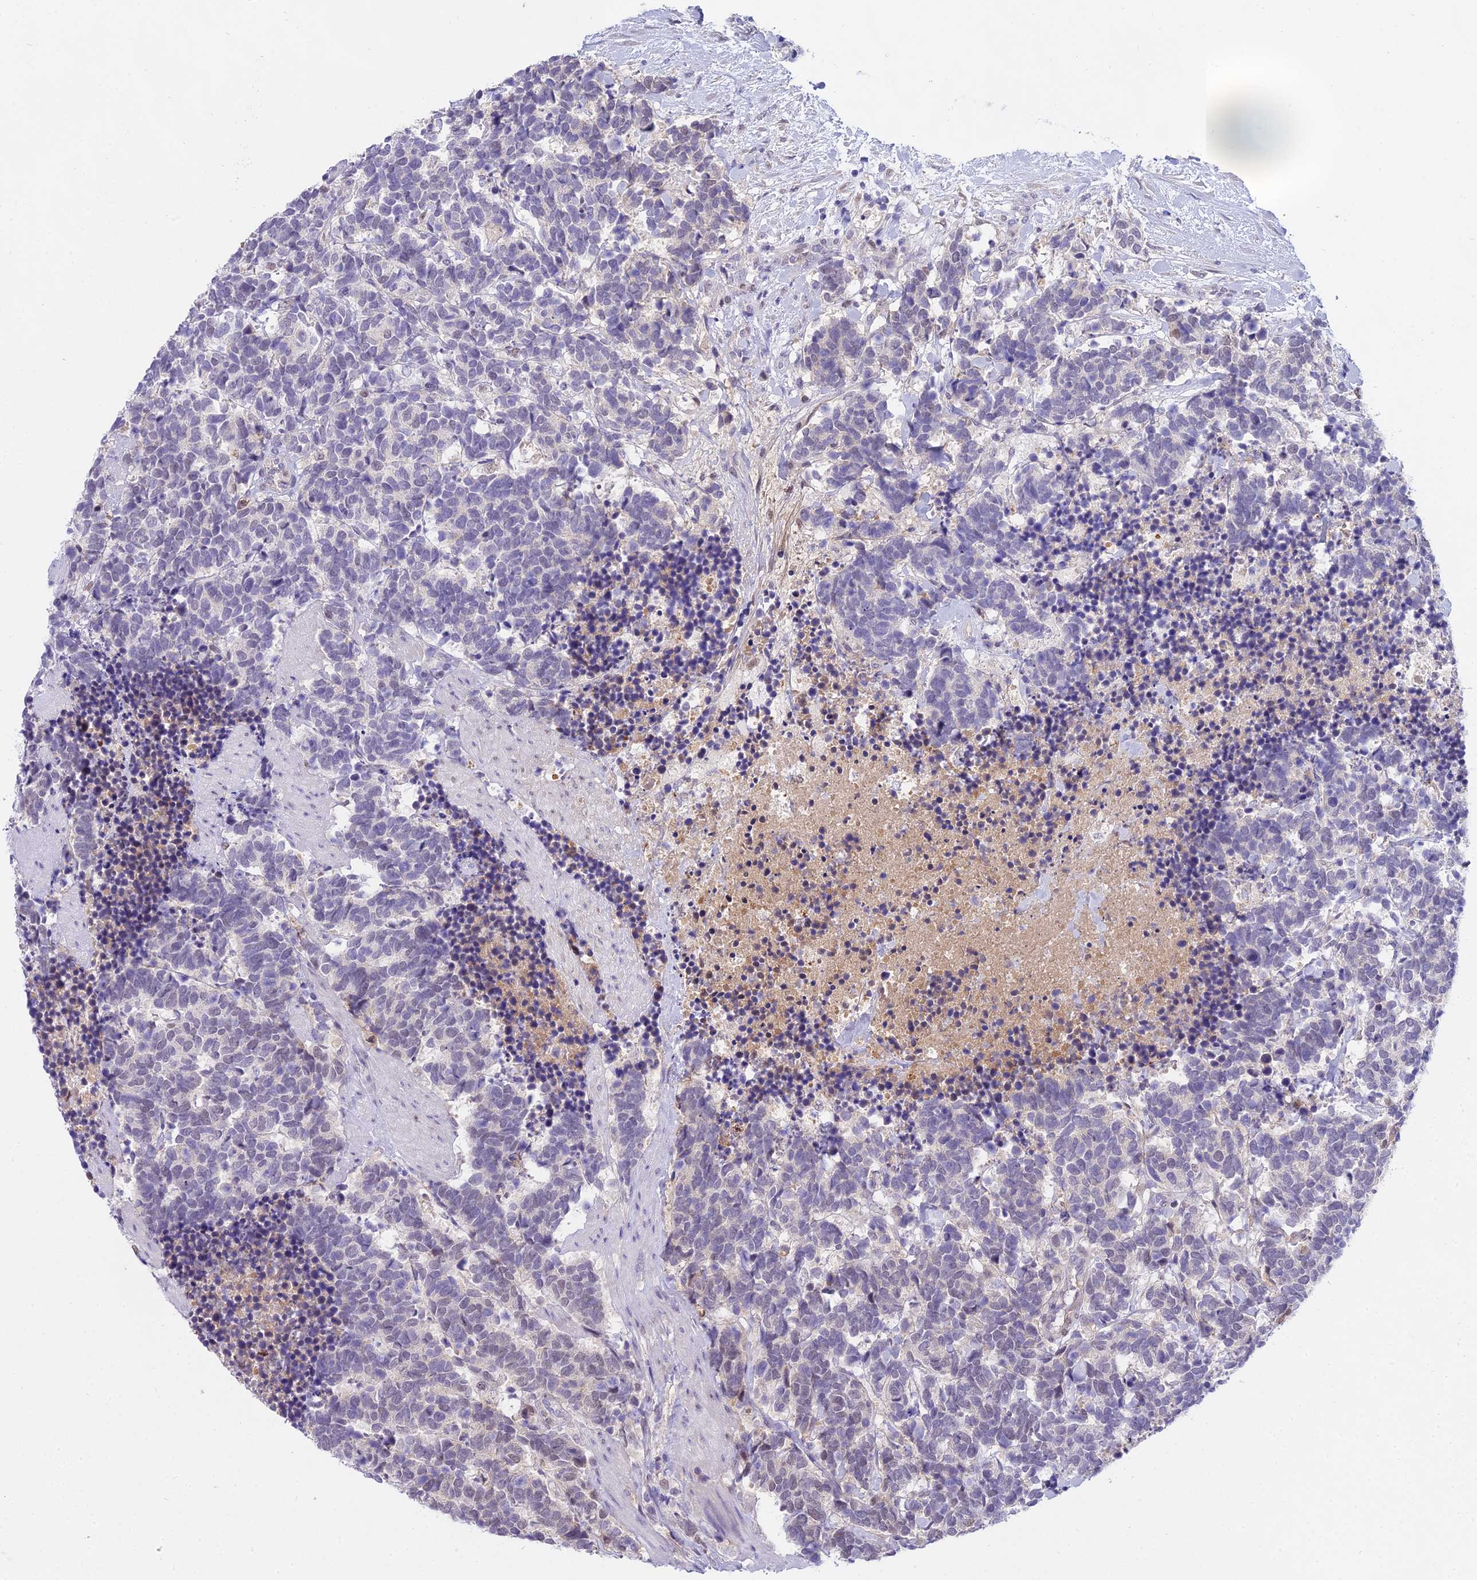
{"staining": {"intensity": "negative", "quantity": "none", "location": "none"}, "tissue": "carcinoid", "cell_type": "Tumor cells", "image_type": "cancer", "snomed": [{"axis": "morphology", "description": "Carcinoma, NOS"}, {"axis": "morphology", "description": "Carcinoid, malignant, NOS"}, {"axis": "topography", "description": "Prostate"}], "caption": "Immunohistochemistry (IHC) micrograph of neoplastic tissue: carcinoma stained with DAB (3,3'-diaminobenzidine) shows no significant protein staining in tumor cells.", "gene": "MAT2A", "patient": {"sex": "male", "age": 57}}